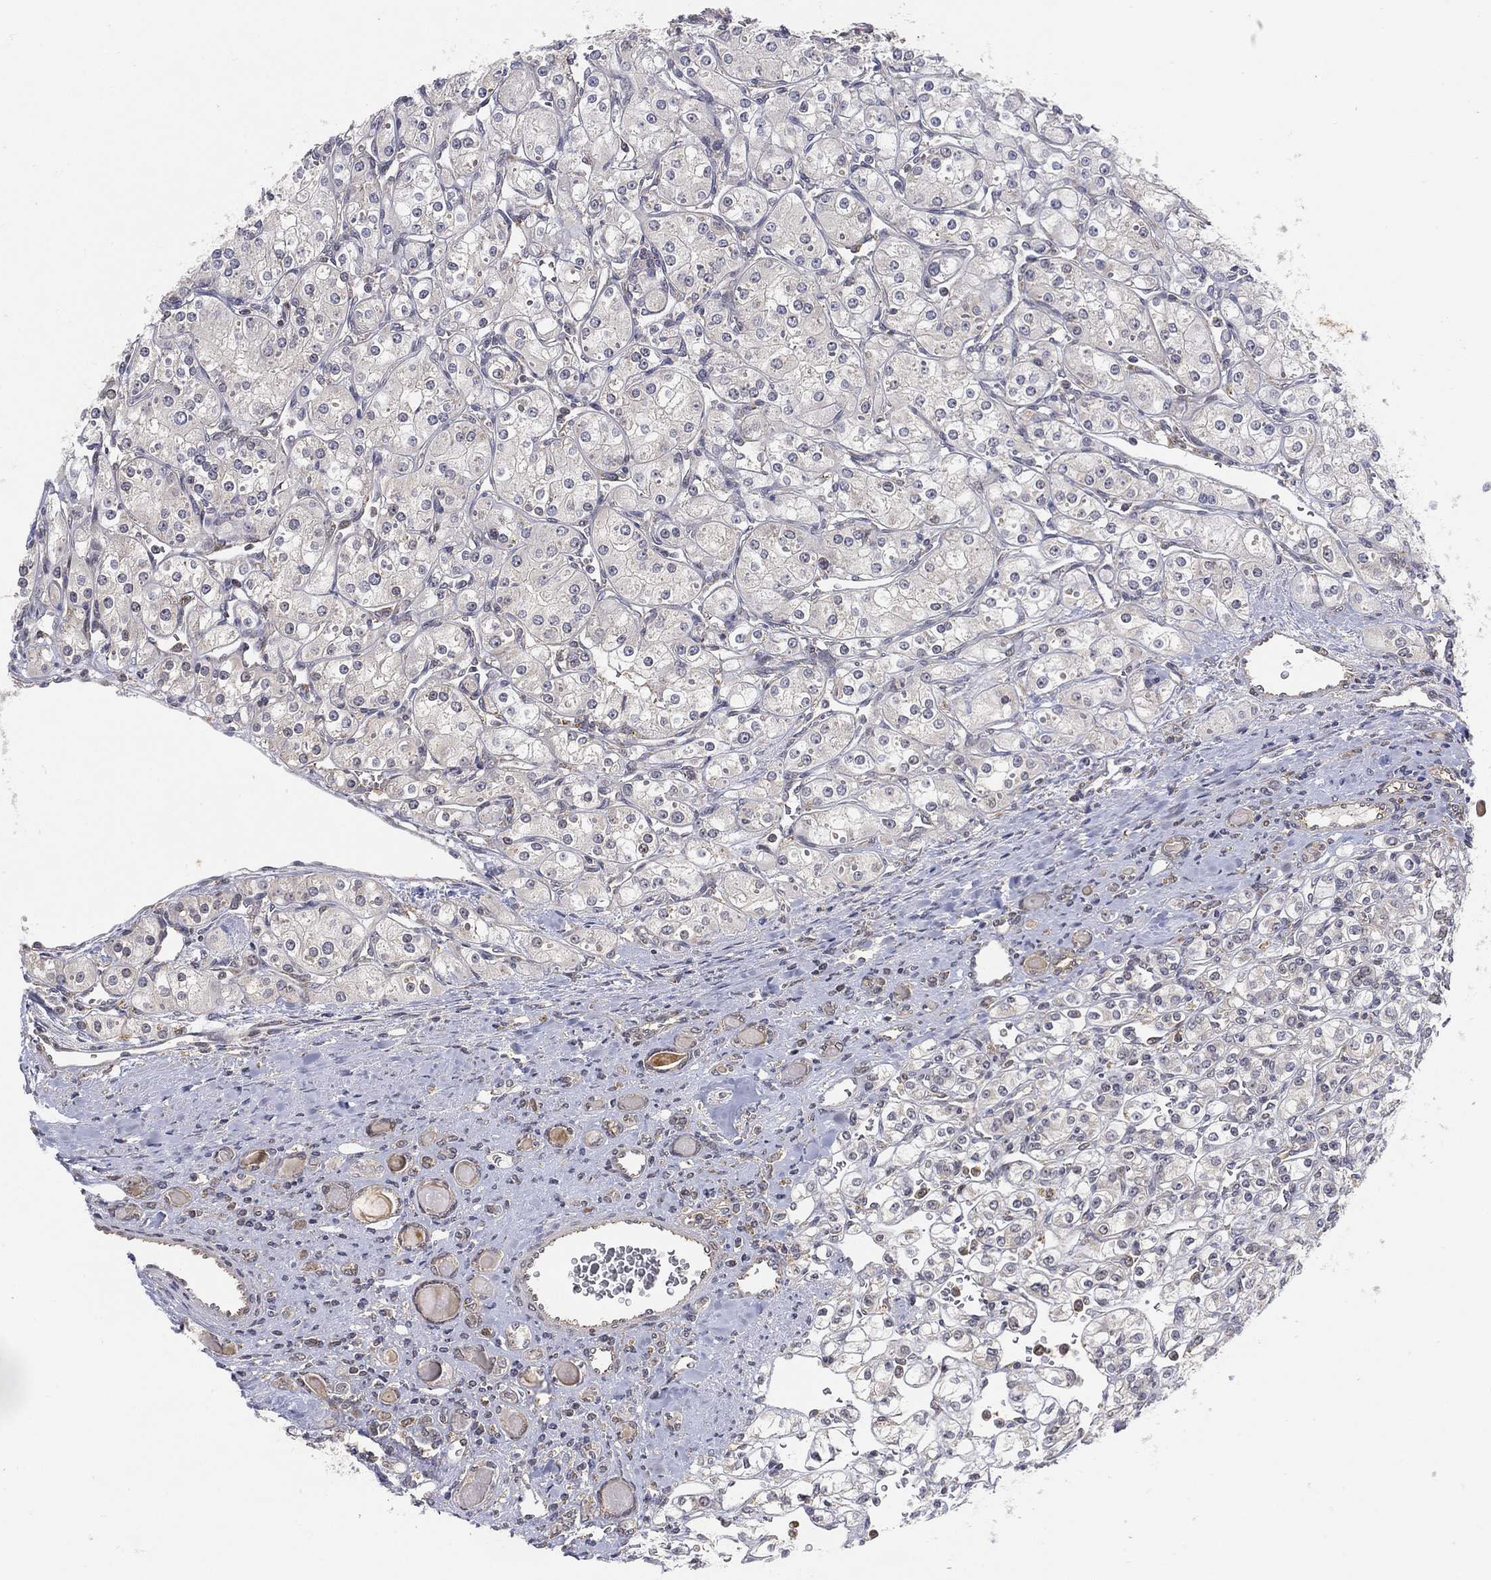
{"staining": {"intensity": "negative", "quantity": "none", "location": "none"}, "tissue": "renal cancer", "cell_type": "Tumor cells", "image_type": "cancer", "snomed": [{"axis": "morphology", "description": "Adenocarcinoma, NOS"}, {"axis": "topography", "description": "Kidney"}], "caption": "Immunohistochemistry (IHC) photomicrograph of neoplastic tissue: human renal adenocarcinoma stained with DAB displays no significant protein positivity in tumor cells.", "gene": "TMTC4", "patient": {"sex": "male", "age": 77}}